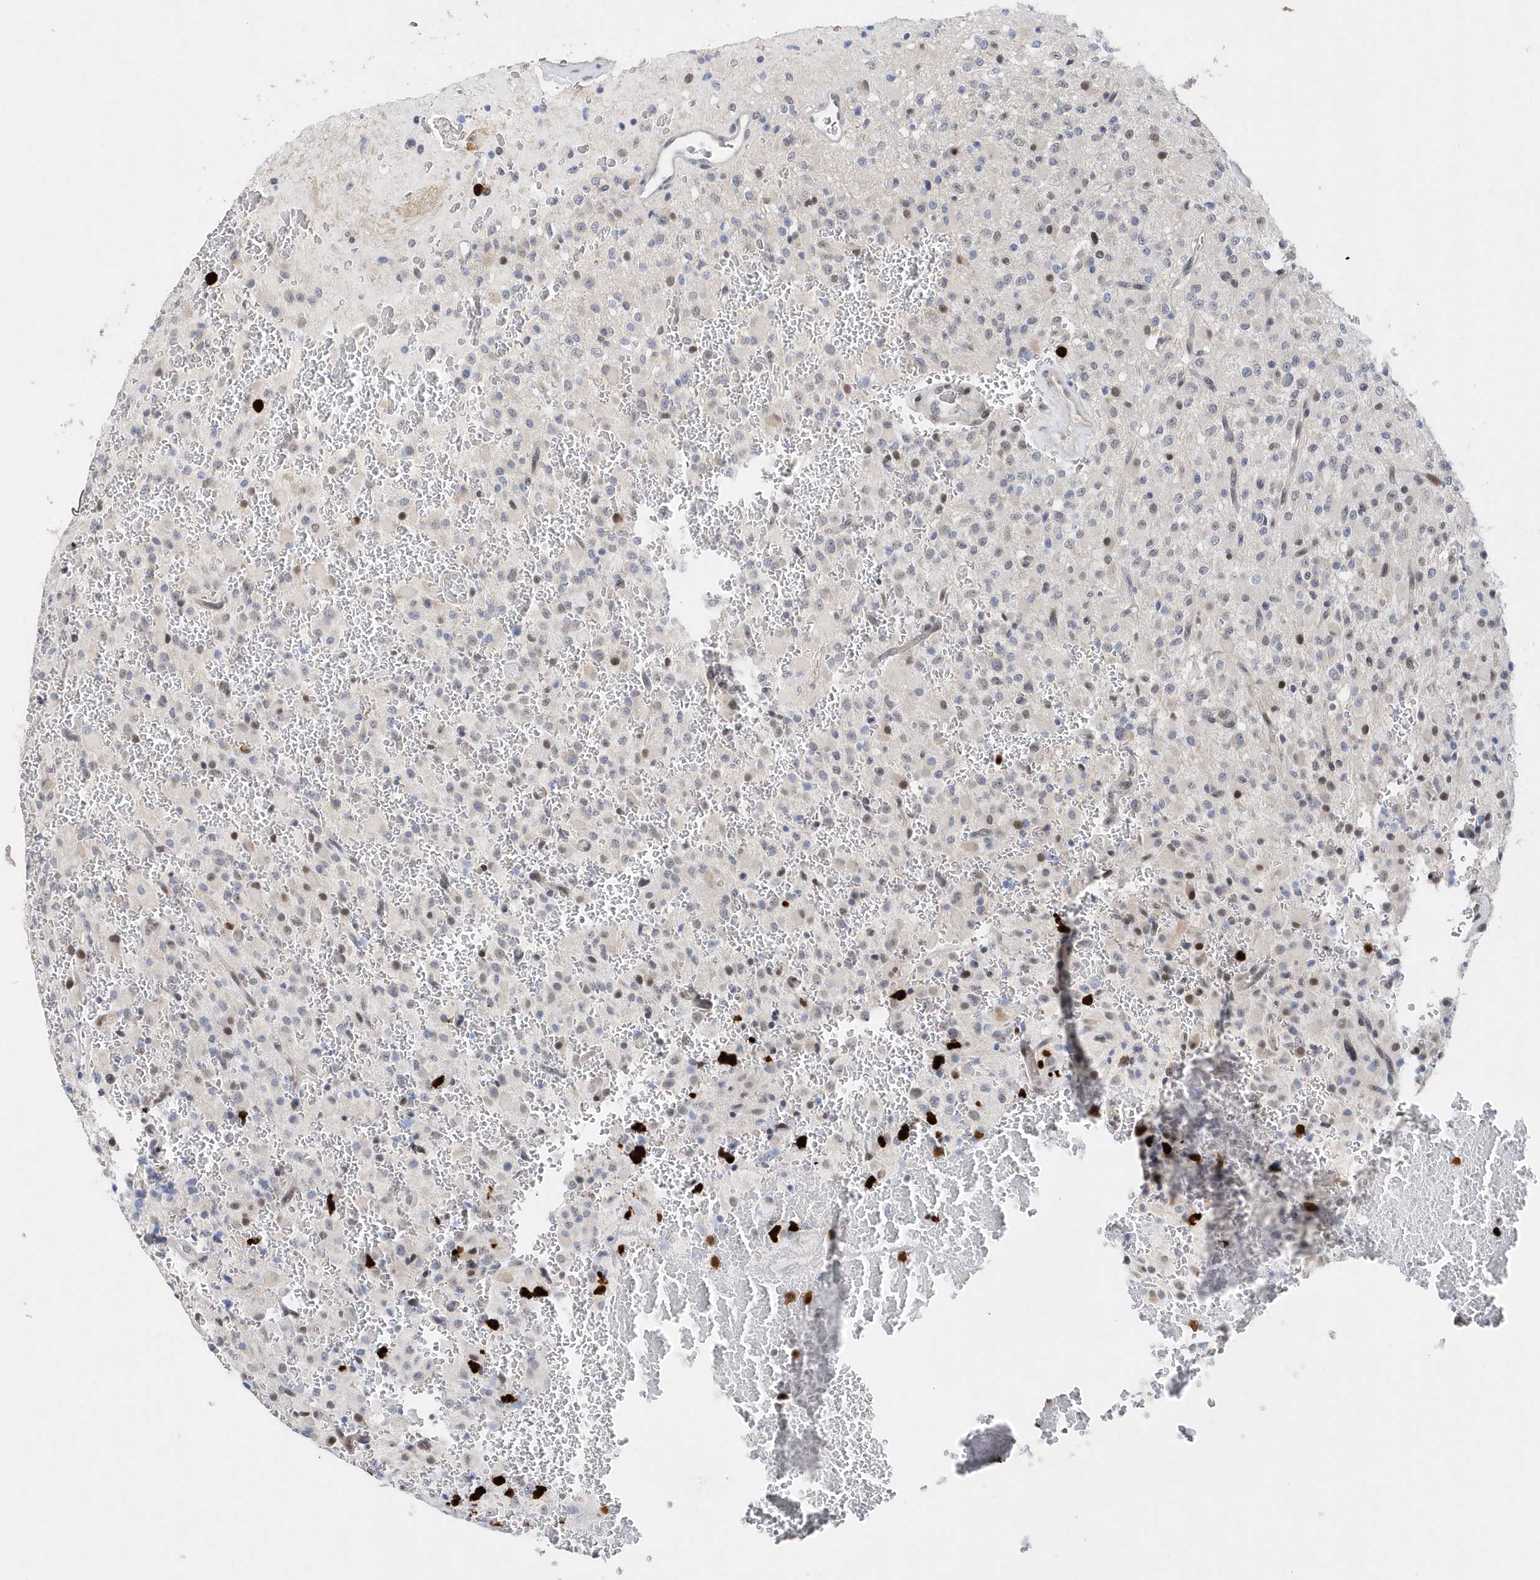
{"staining": {"intensity": "negative", "quantity": "none", "location": "none"}, "tissue": "glioma", "cell_type": "Tumor cells", "image_type": "cancer", "snomed": [{"axis": "morphology", "description": "Glioma, malignant, High grade"}, {"axis": "topography", "description": "Brain"}], "caption": "Histopathology image shows no significant protein staining in tumor cells of glioma.", "gene": "RPP30", "patient": {"sex": "male", "age": 34}}